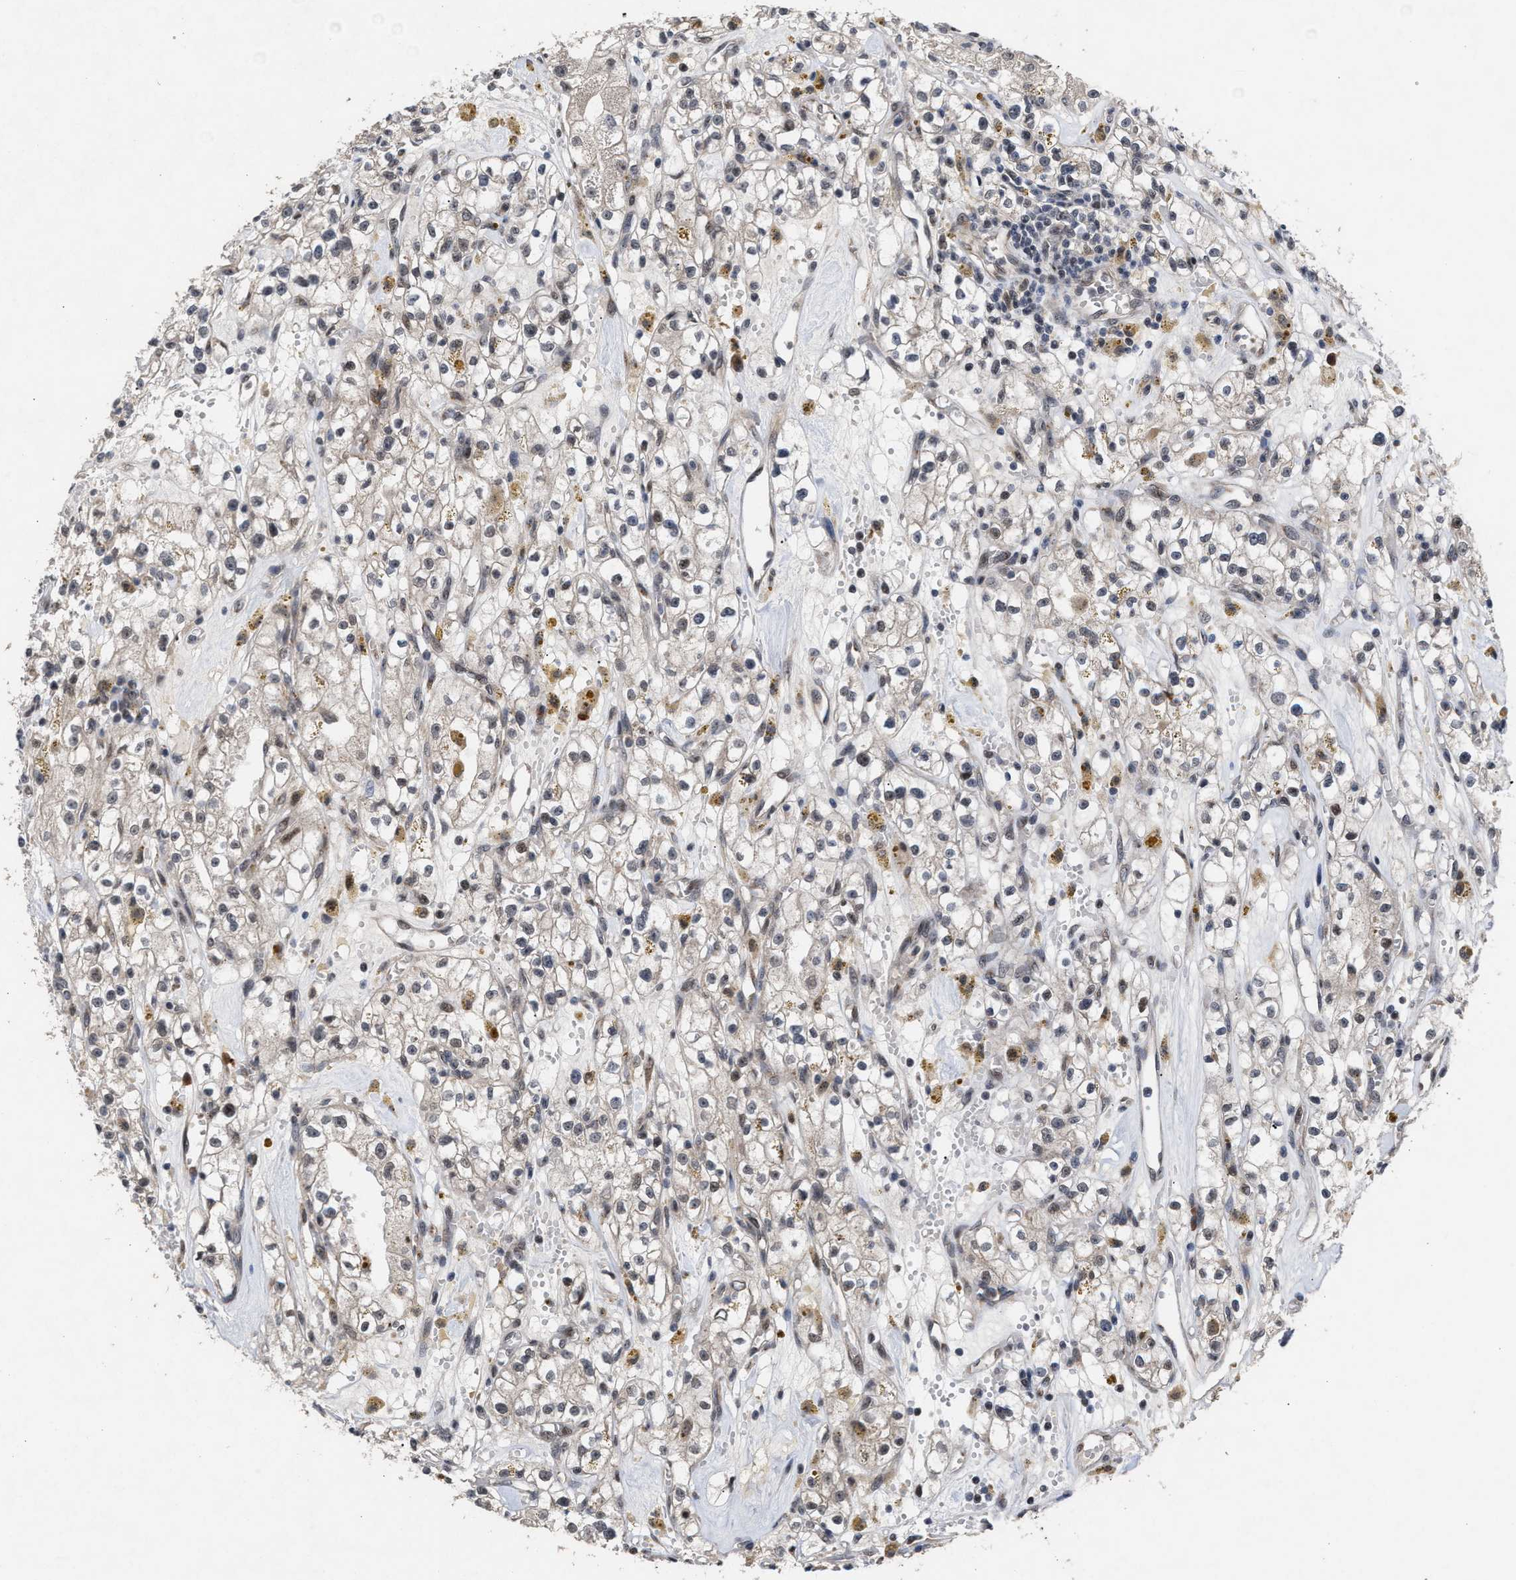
{"staining": {"intensity": "negative", "quantity": "none", "location": "none"}, "tissue": "renal cancer", "cell_type": "Tumor cells", "image_type": "cancer", "snomed": [{"axis": "morphology", "description": "Adenocarcinoma, NOS"}, {"axis": "topography", "description": "Kidney"}], "caption": "Tumor cells are negative for brown protein staining in renal cancer (adenocarcinoma).", "gene": "MKNK2", "patient": {"sex": "male", "age": 56}}